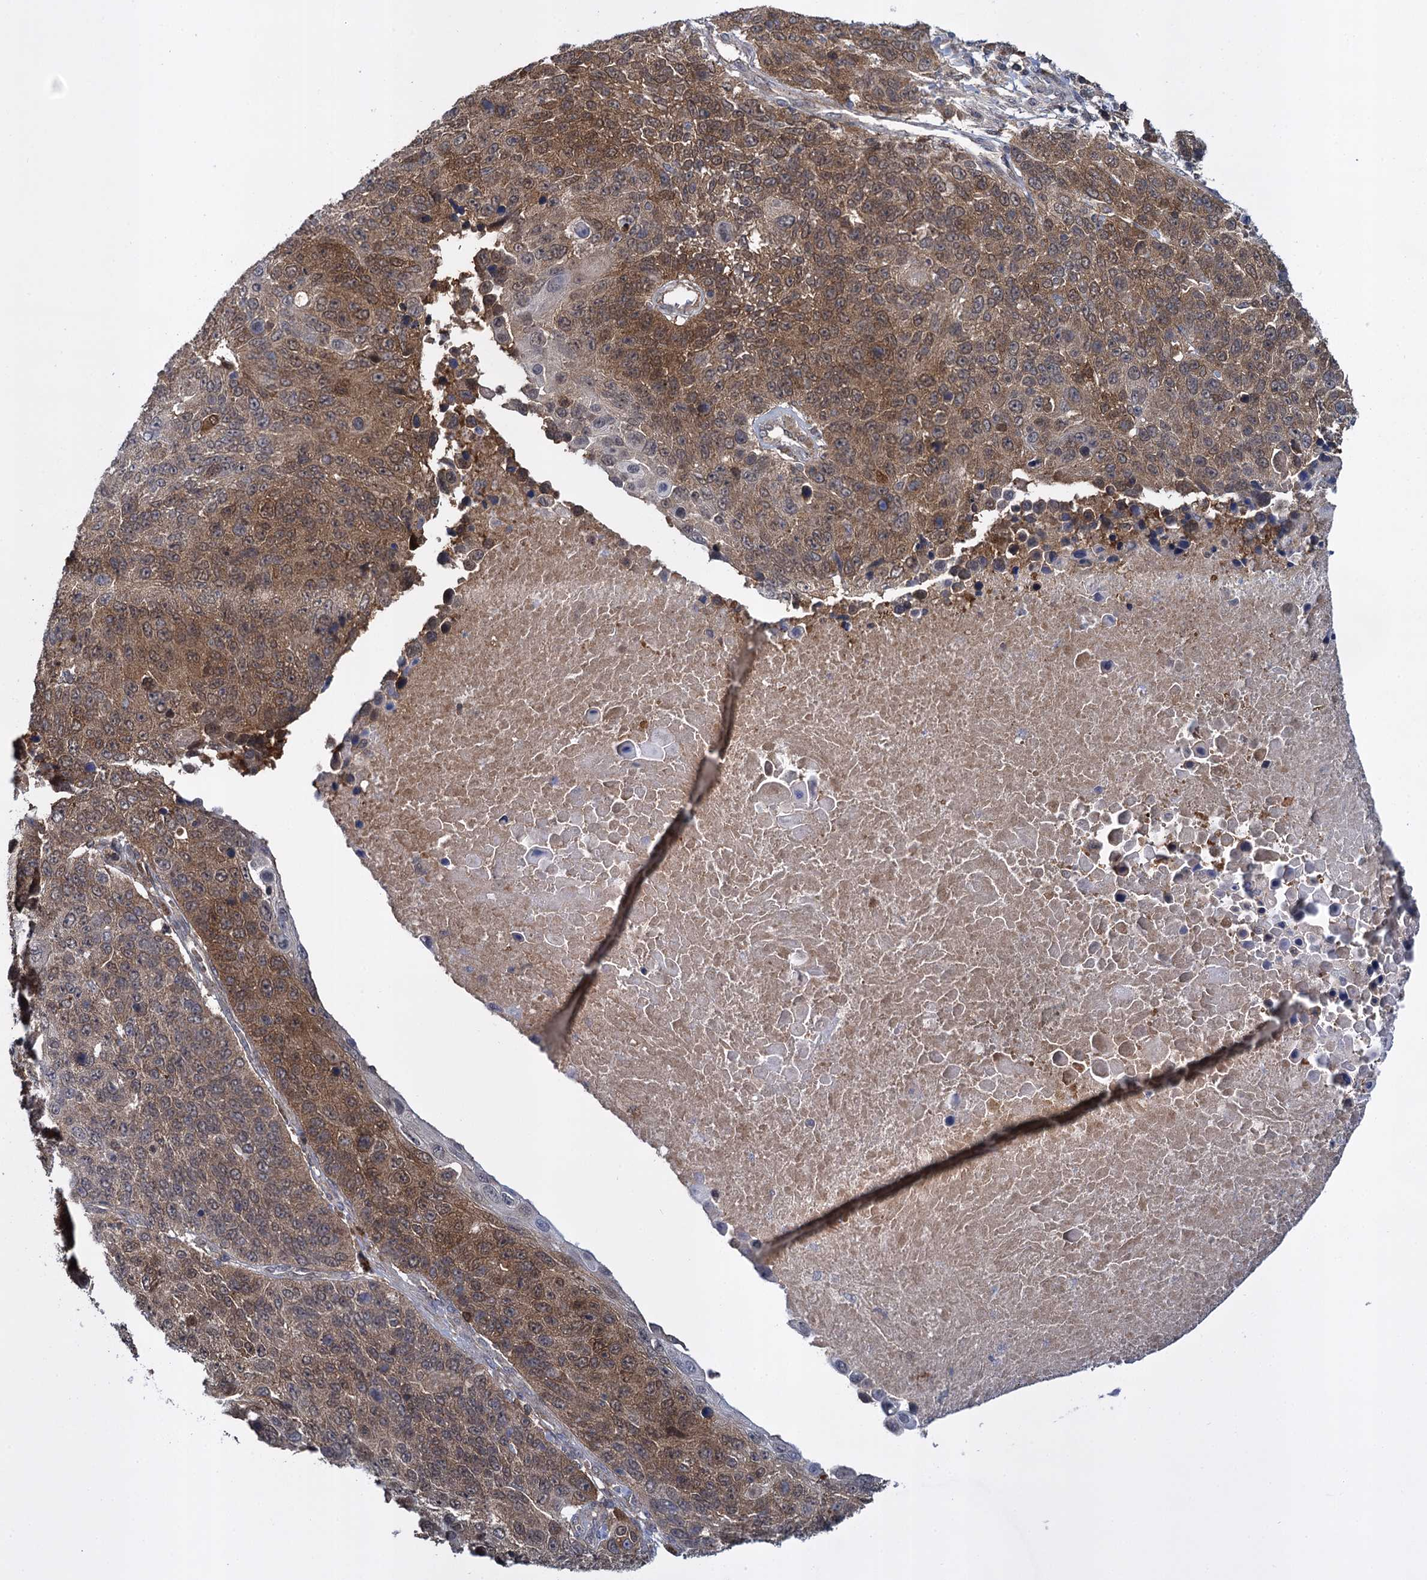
{"staining": {"intensity": "moderate", "quantity": ">75%", "location": "cytoplasmic/membranous"}, "tissue": "lung cancer", "cell_type": "Tumor cells", "image_type": "cancer", "snomed": [{"axis": "morphology", "description": "Normal tissue, NOS"}, {"axis": "morphology", "description": "Squamous cell carcinoma, NOS"}, {"axis": "topography", "description": "Lymph node"}, {"axis": "topography", "description": "Lung"}], "caption": "Protein expression analysis of lung squamous cell carcinoma demonstrates moderate cytoplasmic/membranous positivity in about >75% of tumor cells. (DAB = brown stain, brightfield microscopy at high magnification).", "gene": "GLO1", "patient": {"sex": "male", "age": 66}}